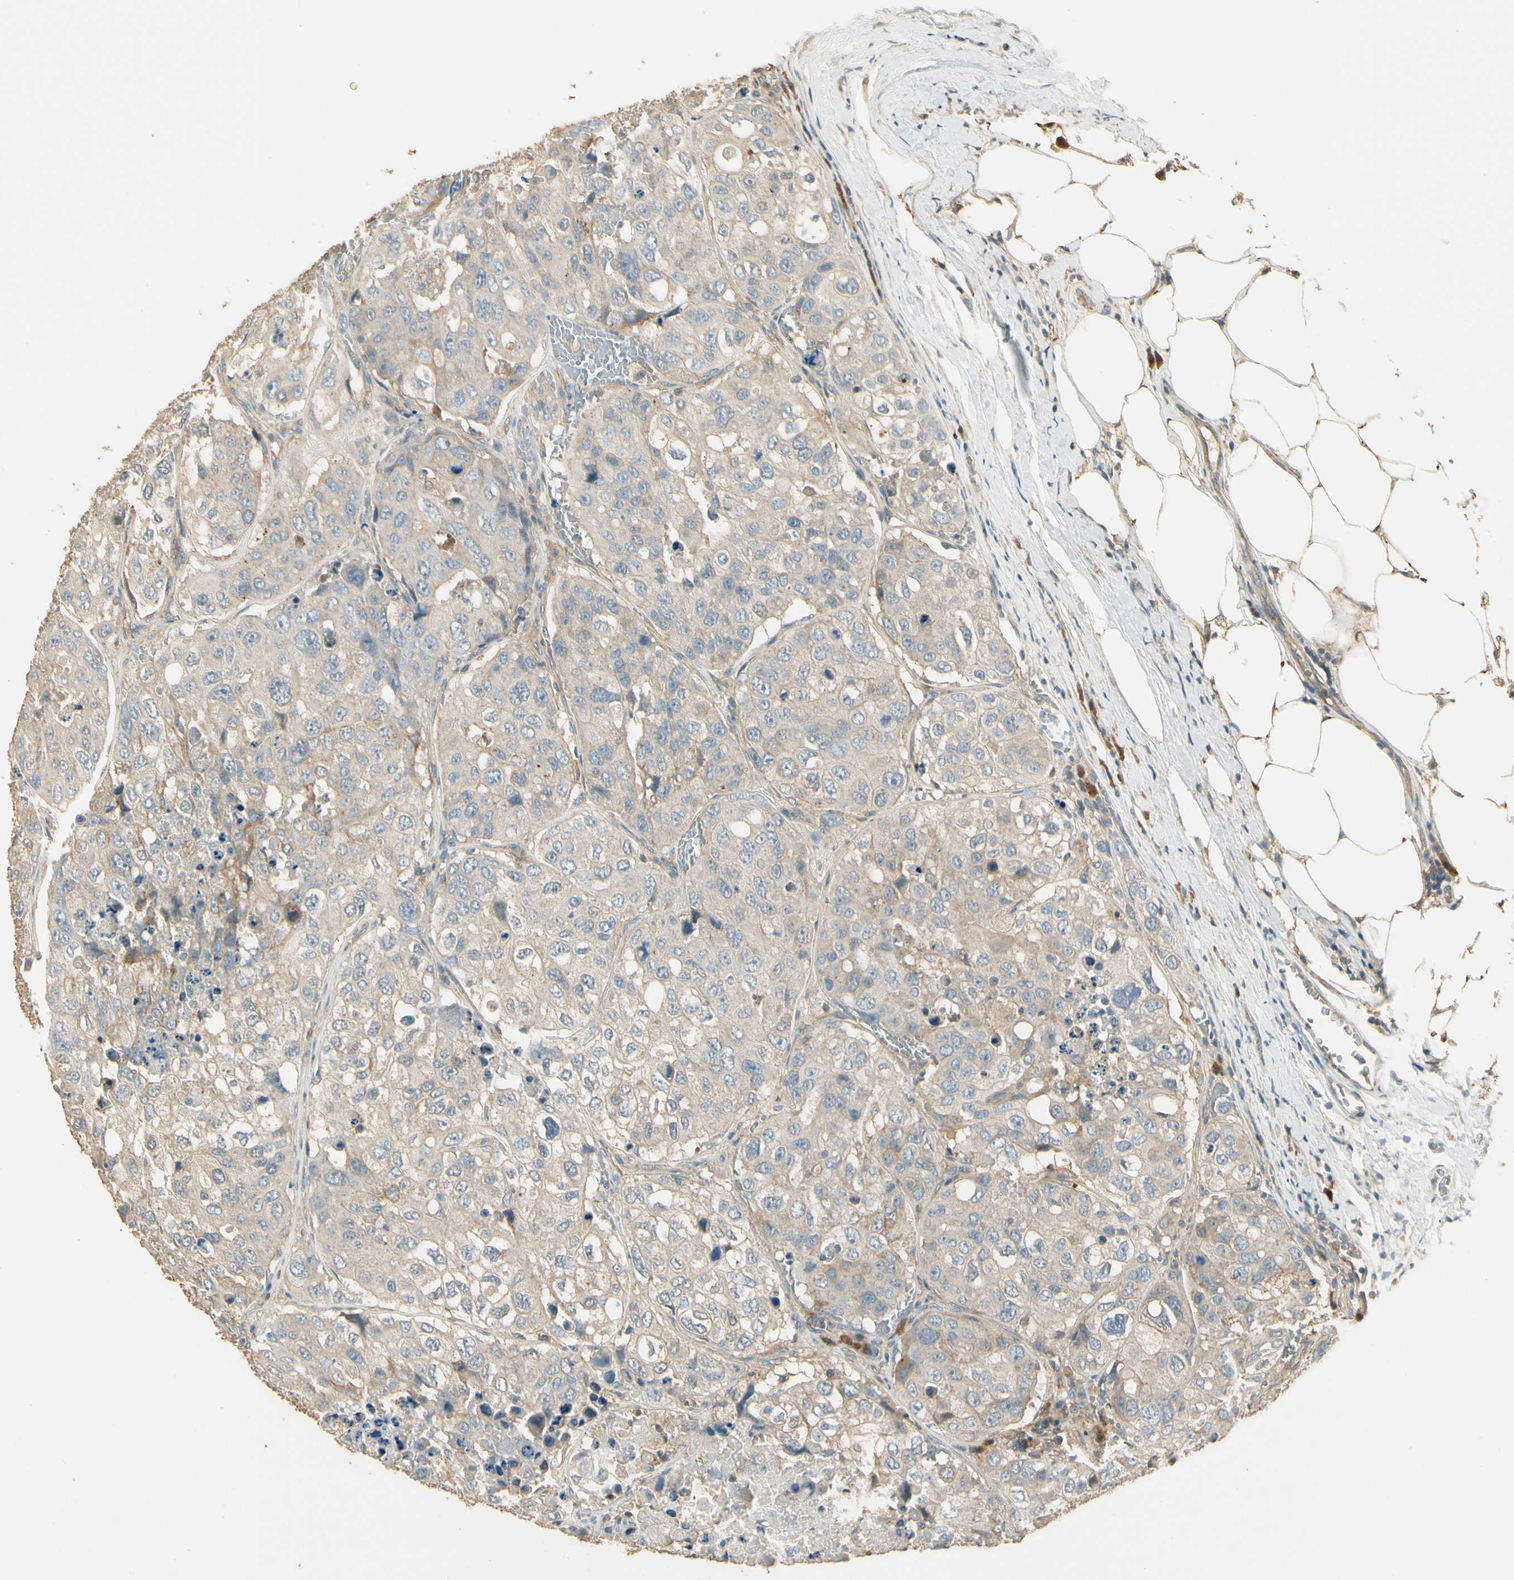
{"staining": {"intensity": "weak", "quantity": "<25%", "location": "cytoplasmic/membranous"}, "tissue": "urothelial cancer", "cell_type": "Tumor cells", "image_type": "cancer", "snomed": [{"axis": "morphology", "description": "Urothelial carcinoma, High grade"}, {"axis": "topography", "description": "Lymph node"}, {"axis": "topography", "description": "Urinary bladder"}], "caption": "An image of urothelial cancer stained for a protein reveals no brown staining in tumor cells.", "gene": "PLXNA1", "patient": {"sex": "male", "age": 51}}